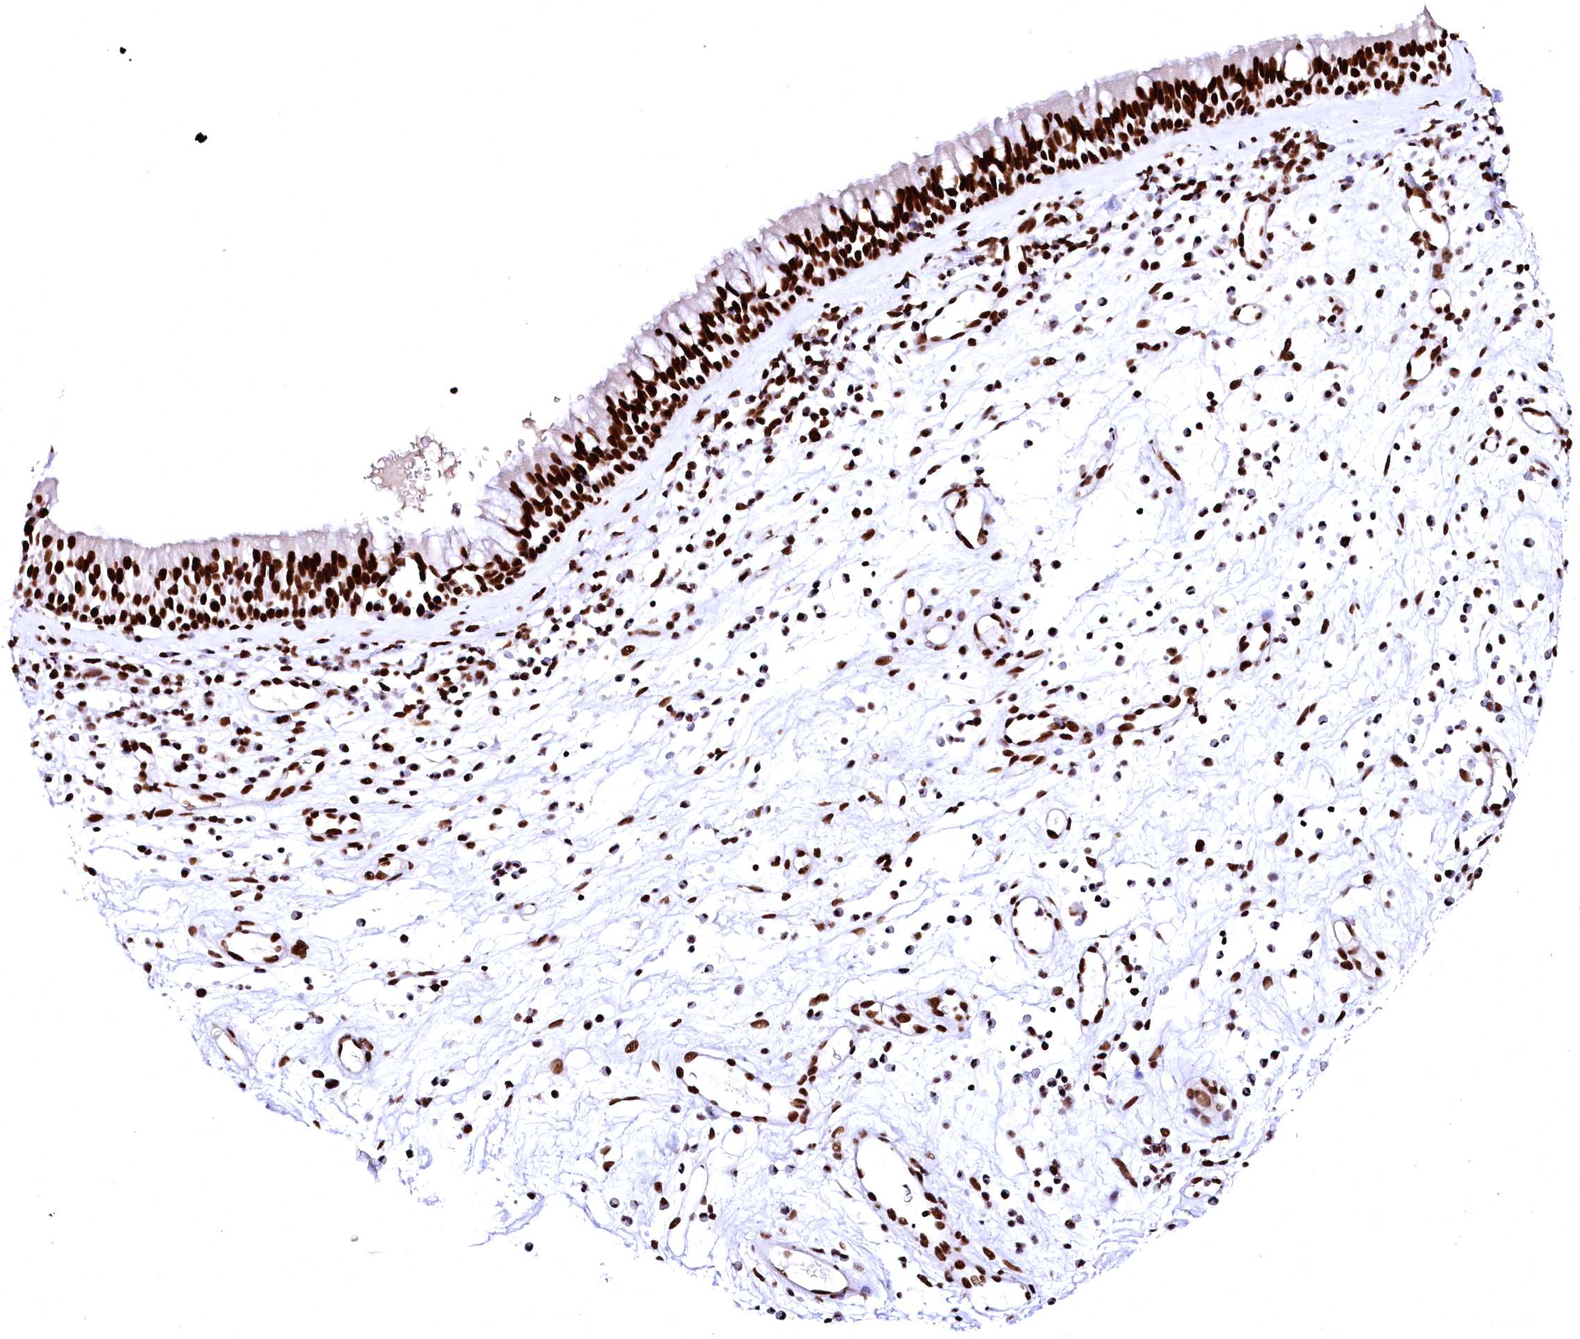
{"staining": {"intensity": "strong", "quantity": ">75%", "location": "nuclear"}, "tissue": "nasopharynx", "cell_type": "Respiratory epithelial cells", "image_type": "normal", "snomed": [{"axis": "morphology", "description": "Normal tissue, NOS"}, {"axis": "morphology", "description": "Inflammation, NOS"}, {"axis": "morphology", "description": "Malignant melanoma, Metastatic site"}, {"axis": "topography", "description": "Nasopharynx"}], "caption": "Nasopharynx stained with a brown dye exhibits strong nuclear positive positivity in about >75% of respiratory epithelial cells.", "gene": "CPSF6", "patient": {"sex": "male", "age": 70}}